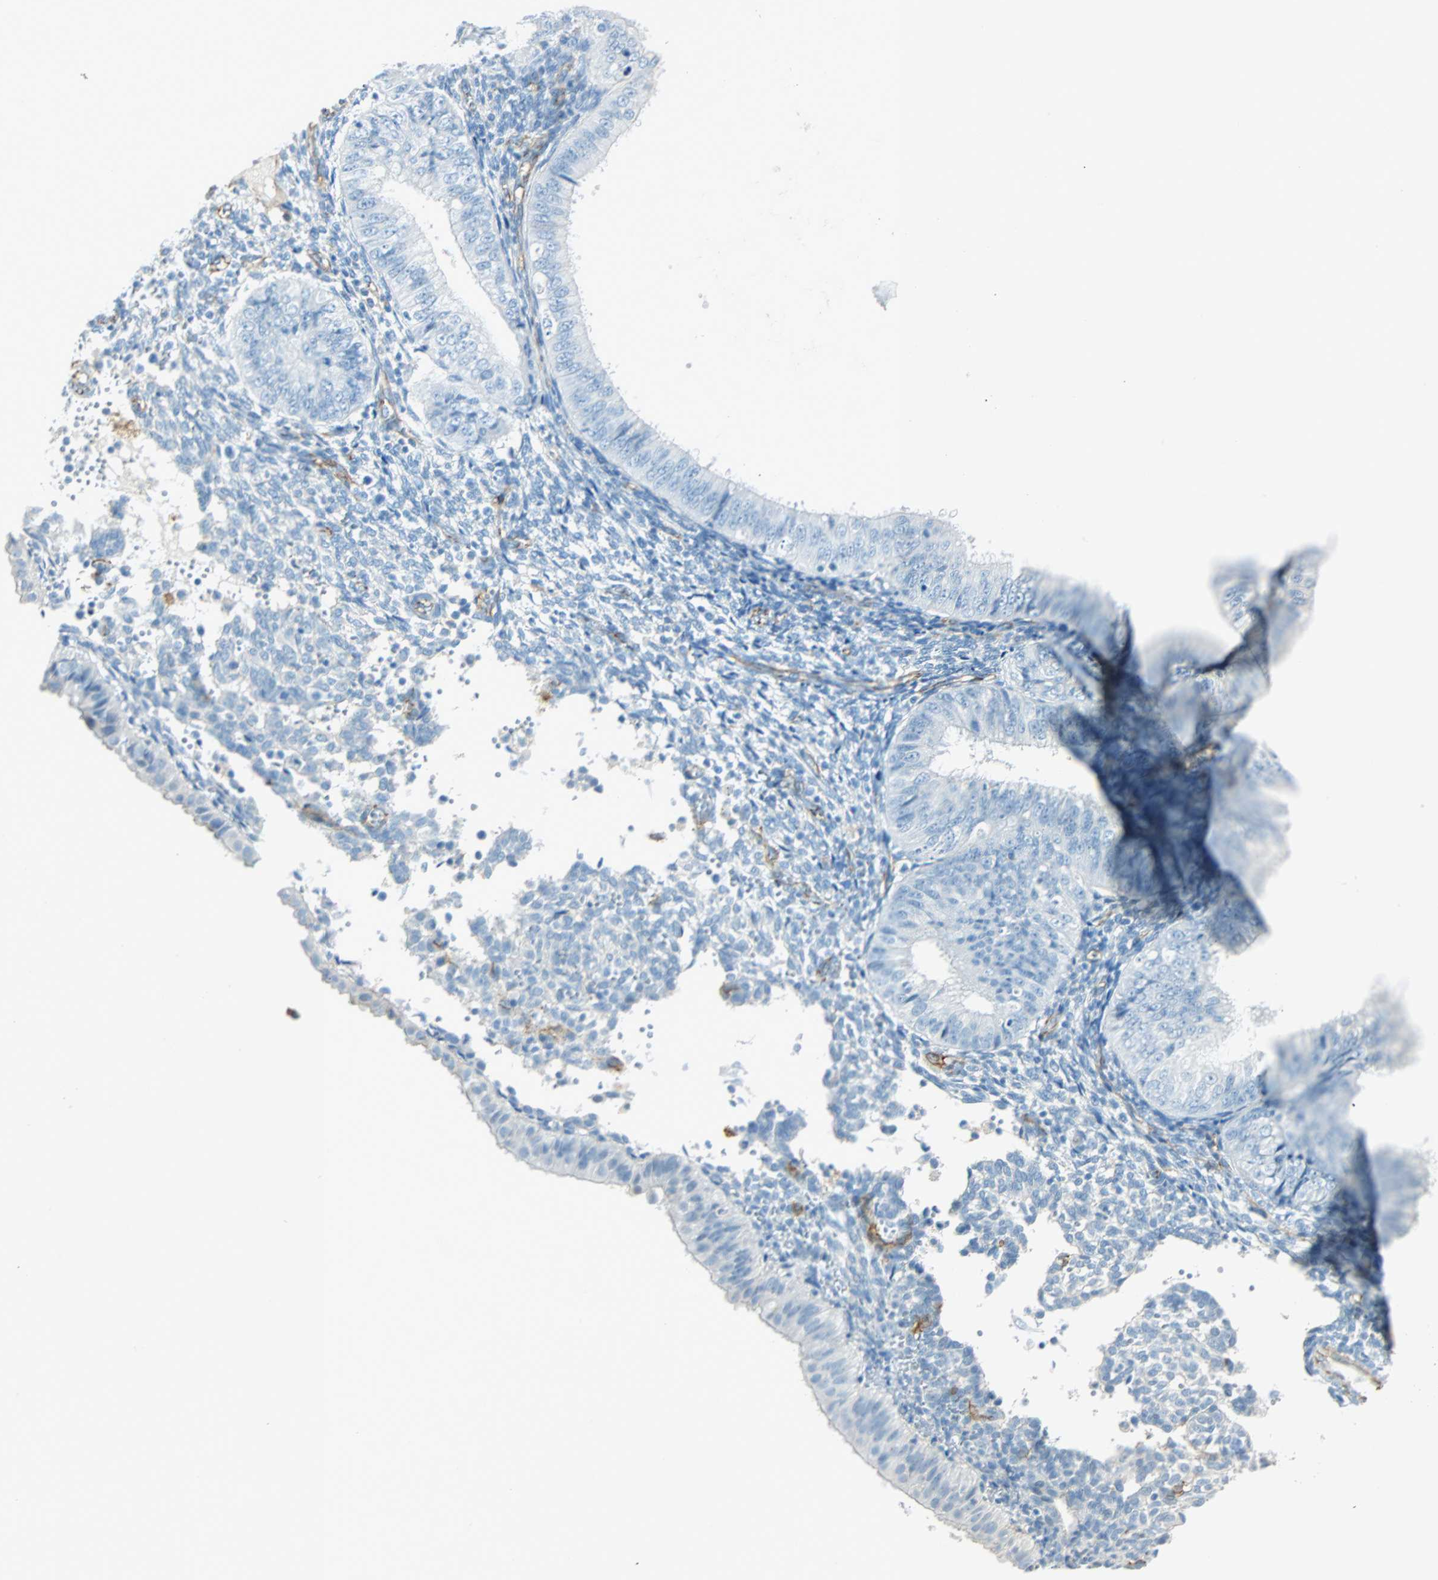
{"staining": {"intensity": "negative", "quantity": "none", "location": "none"}, "tissue": "endometrial cancer", "cell_type": "Tumor cells", "image_type": "cancer", "snomed": [{"axis": "morphology", "description": "Normal tissue, NOS"}, {"axis": "morphology", "description": "Adenocarcinoma, NOS"}, {"axis": "topography", "description": "Endometrium"}], "caption": "This is an immunohistochemistry image of endometrial adenocarcinoma. There is no positivity in tumor cells.", "gene": "VPS9D1", "patient": {"sex": "female", "age": 53}}